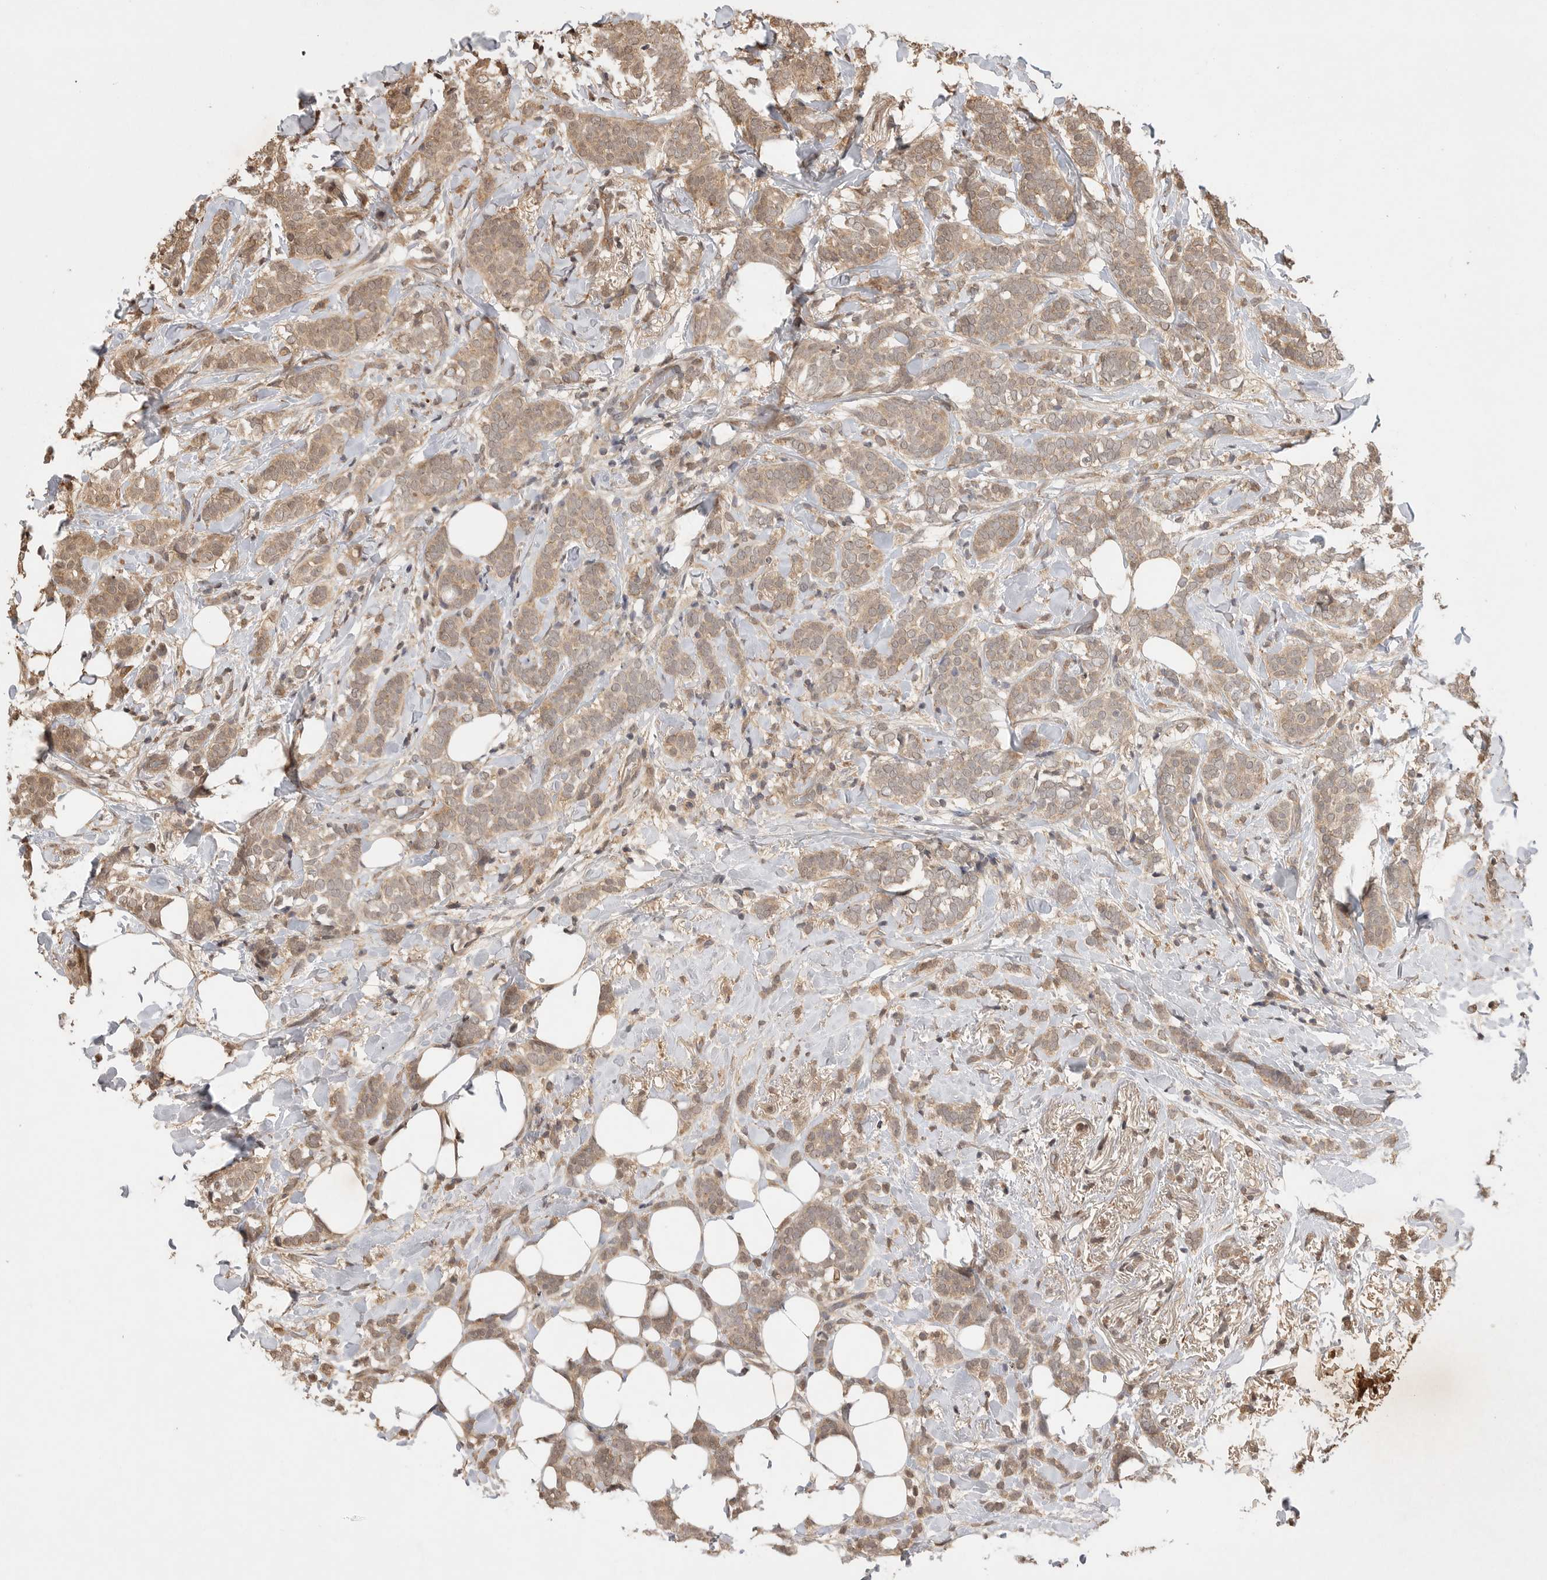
{"staining": {"intensity": "weak", "quantity": ">75%", "location": "cytoplasmic/membranous"}, "tissue": "breast cancer", "cell_type": "Tumor cells", "image_type": "cancer", "snomed": [{"axis": "morphology", "description": "Lobular carcinoma"}, {"axis": "topography", "description": "Breast"}], "caption": "Lobular carcinoma (breast) stained with immunohistochemistry shows weak cytoplasmic/membranous positivity in about >75% of tumor cells. (brown staining indicates protein expression, while blue staining denotes nuclei).", "gene": "PRMT3", "patient": {"sex": "female", "age": 50}}